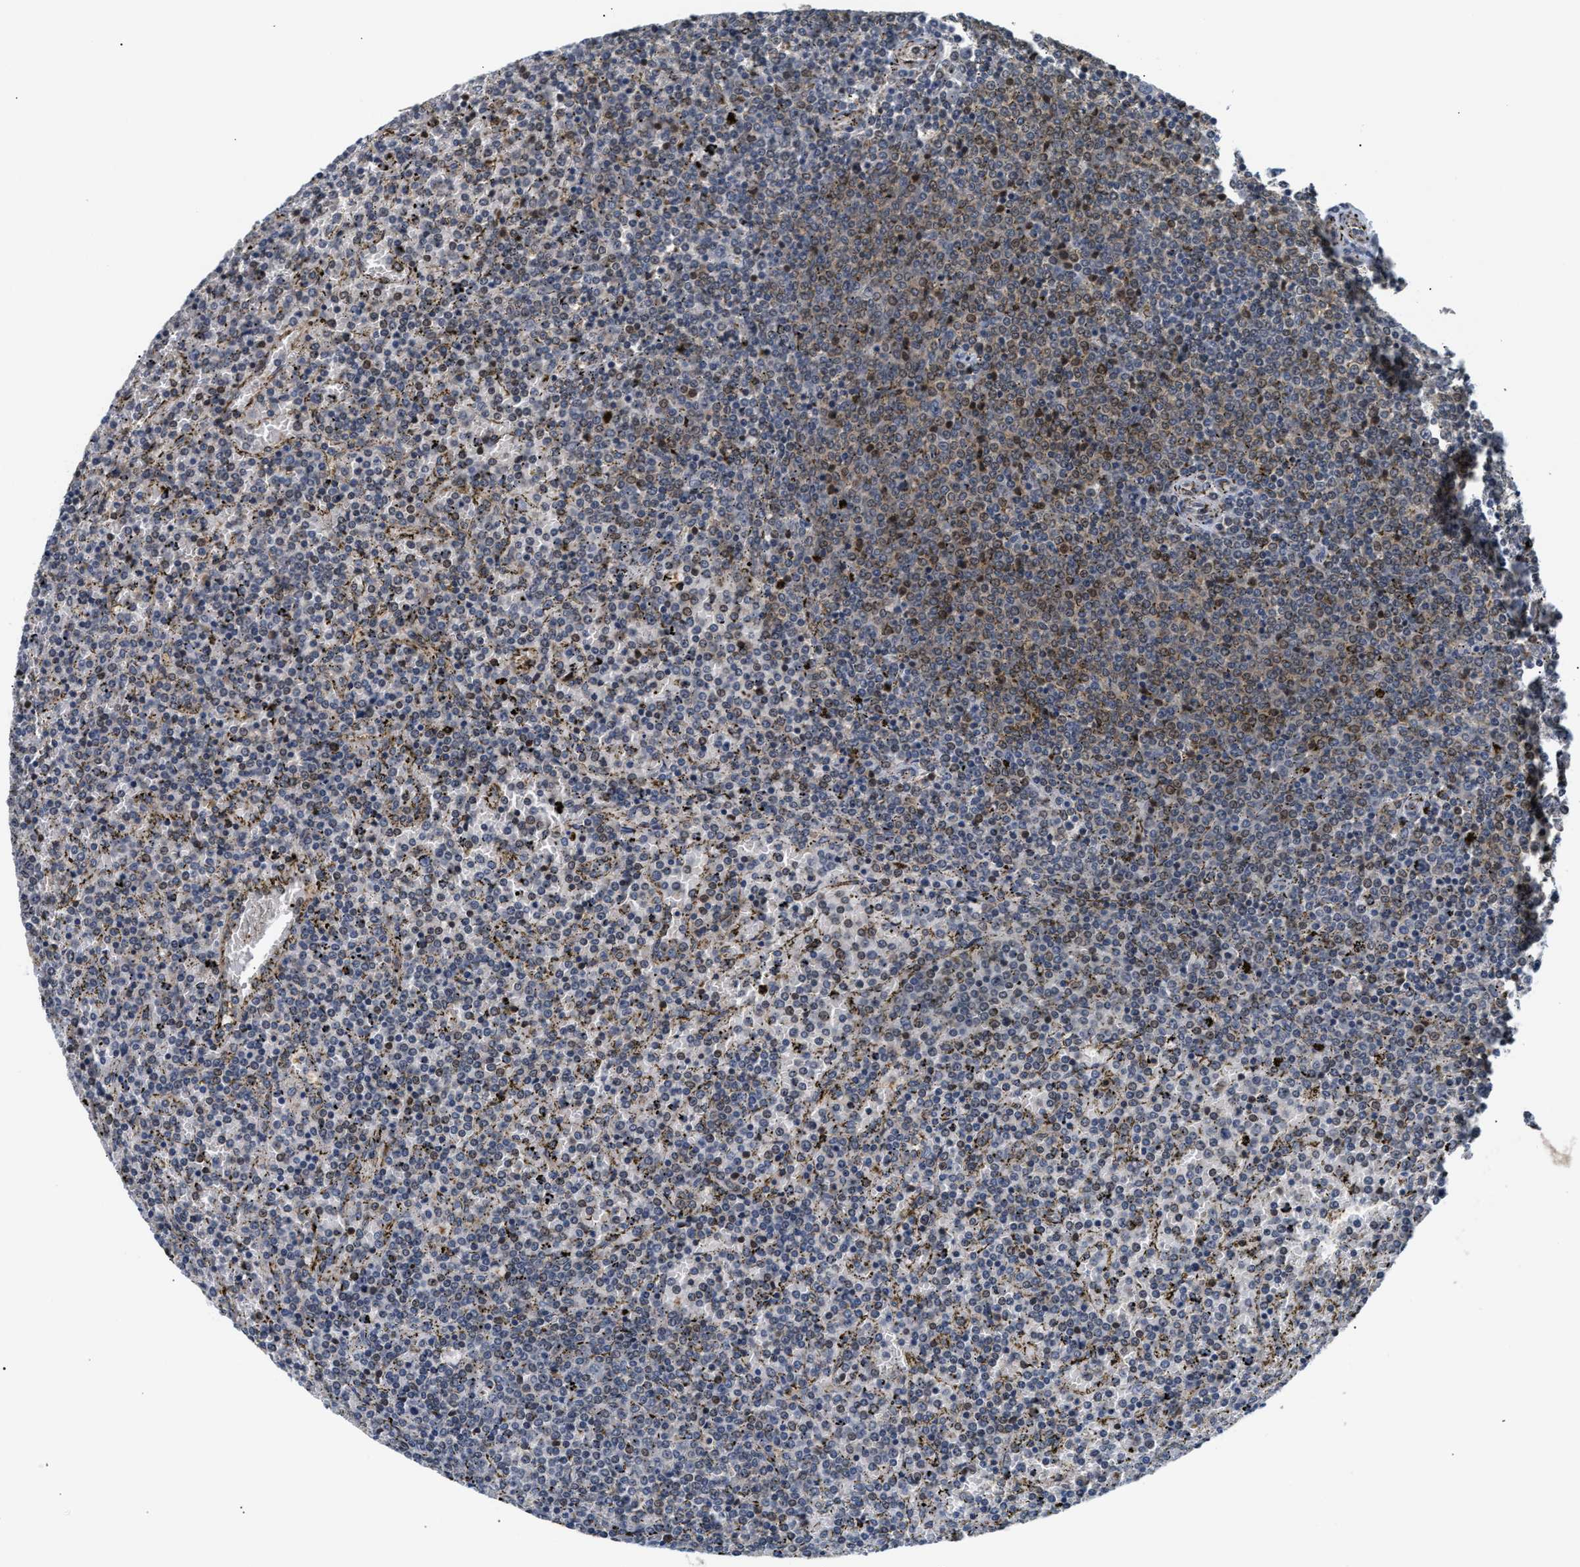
{"staining": {"intensity": "weak", "quantity": "25%-75%", "location": "cytoplasmic/membranous"}, "tissue": "lymphoma", "cell_type": "Tumor cells", "image_type": "cancer", "snomed": [{"axis": "morphology", "description": "Malignant lymphoma, non-Hodgkin's type, Low grade"}, {"axis": "topography", "description": "Spleen"}], "caption": "Immunohistochemical staining of low-grade malignant lymphoma, non-Hodgkin's type exhibits low levels of weak cytoplasmic/membranous staining in approximately 25%-75% of tumor cells.", "gene": "RAB29", "patient": {"sex": "female", "age": 77}}